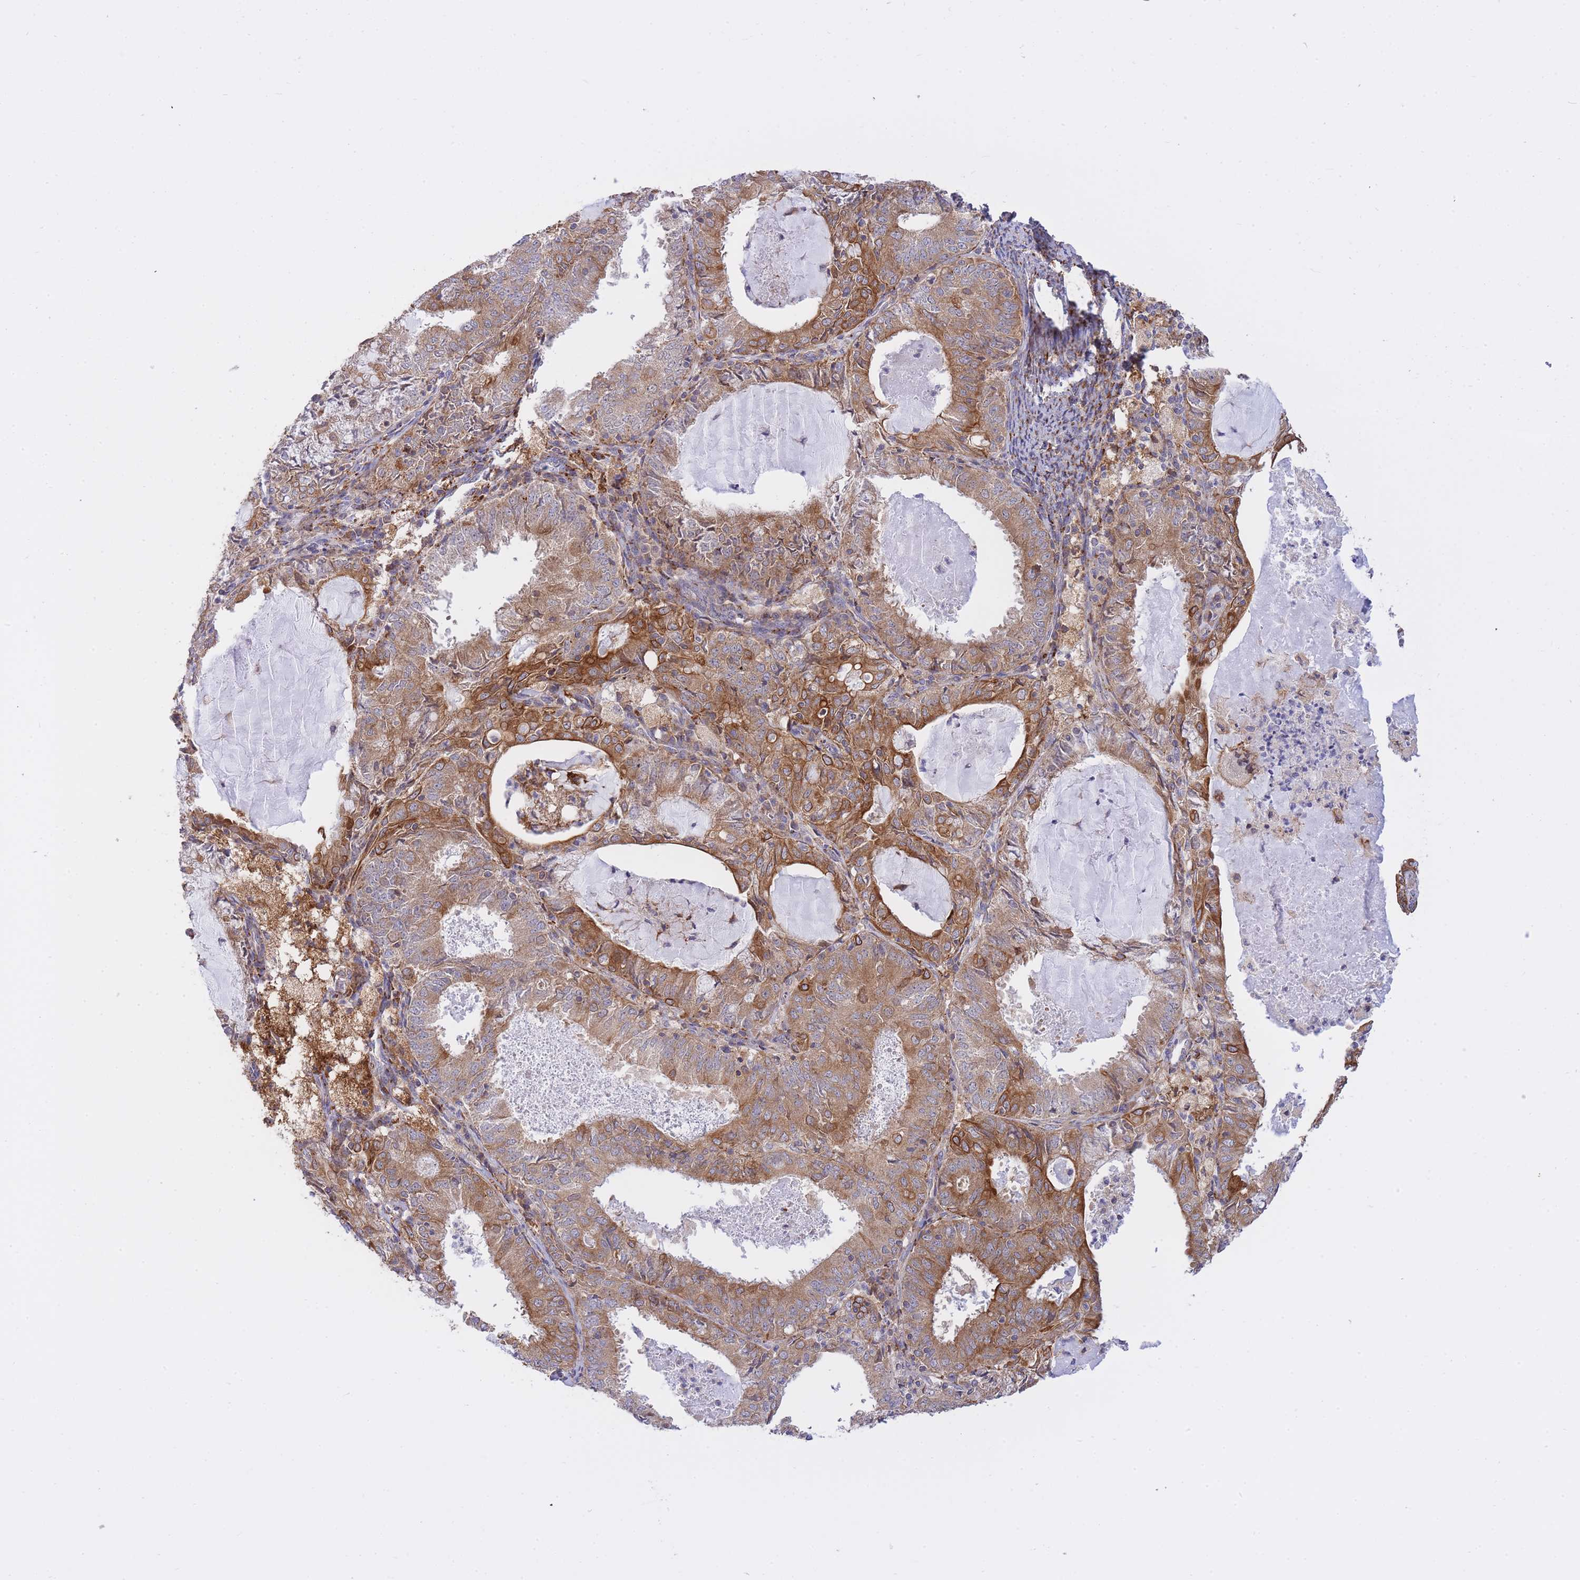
{"staining": {"intensity": "strong", "quantity": ">75%", "location": "cytoplasmic/membranous"}, "tissue": "endometrial cancer", "cell_type": "Tumor cells", "image_type": "cancer", "snomed": [{"axis": "morphology", "description": "Adenocarcinoma, NOS"}, {"axis": "topography", "description": "Endometrium"}], "caption": "Endometrial cancer stained with a brown dye demonstrates strong cytoplasmic/membranous positive expression in approximately >75% of tumor cells.", "gene": "EIF2B2", "patient": {"sex": "female", "age": 57}}